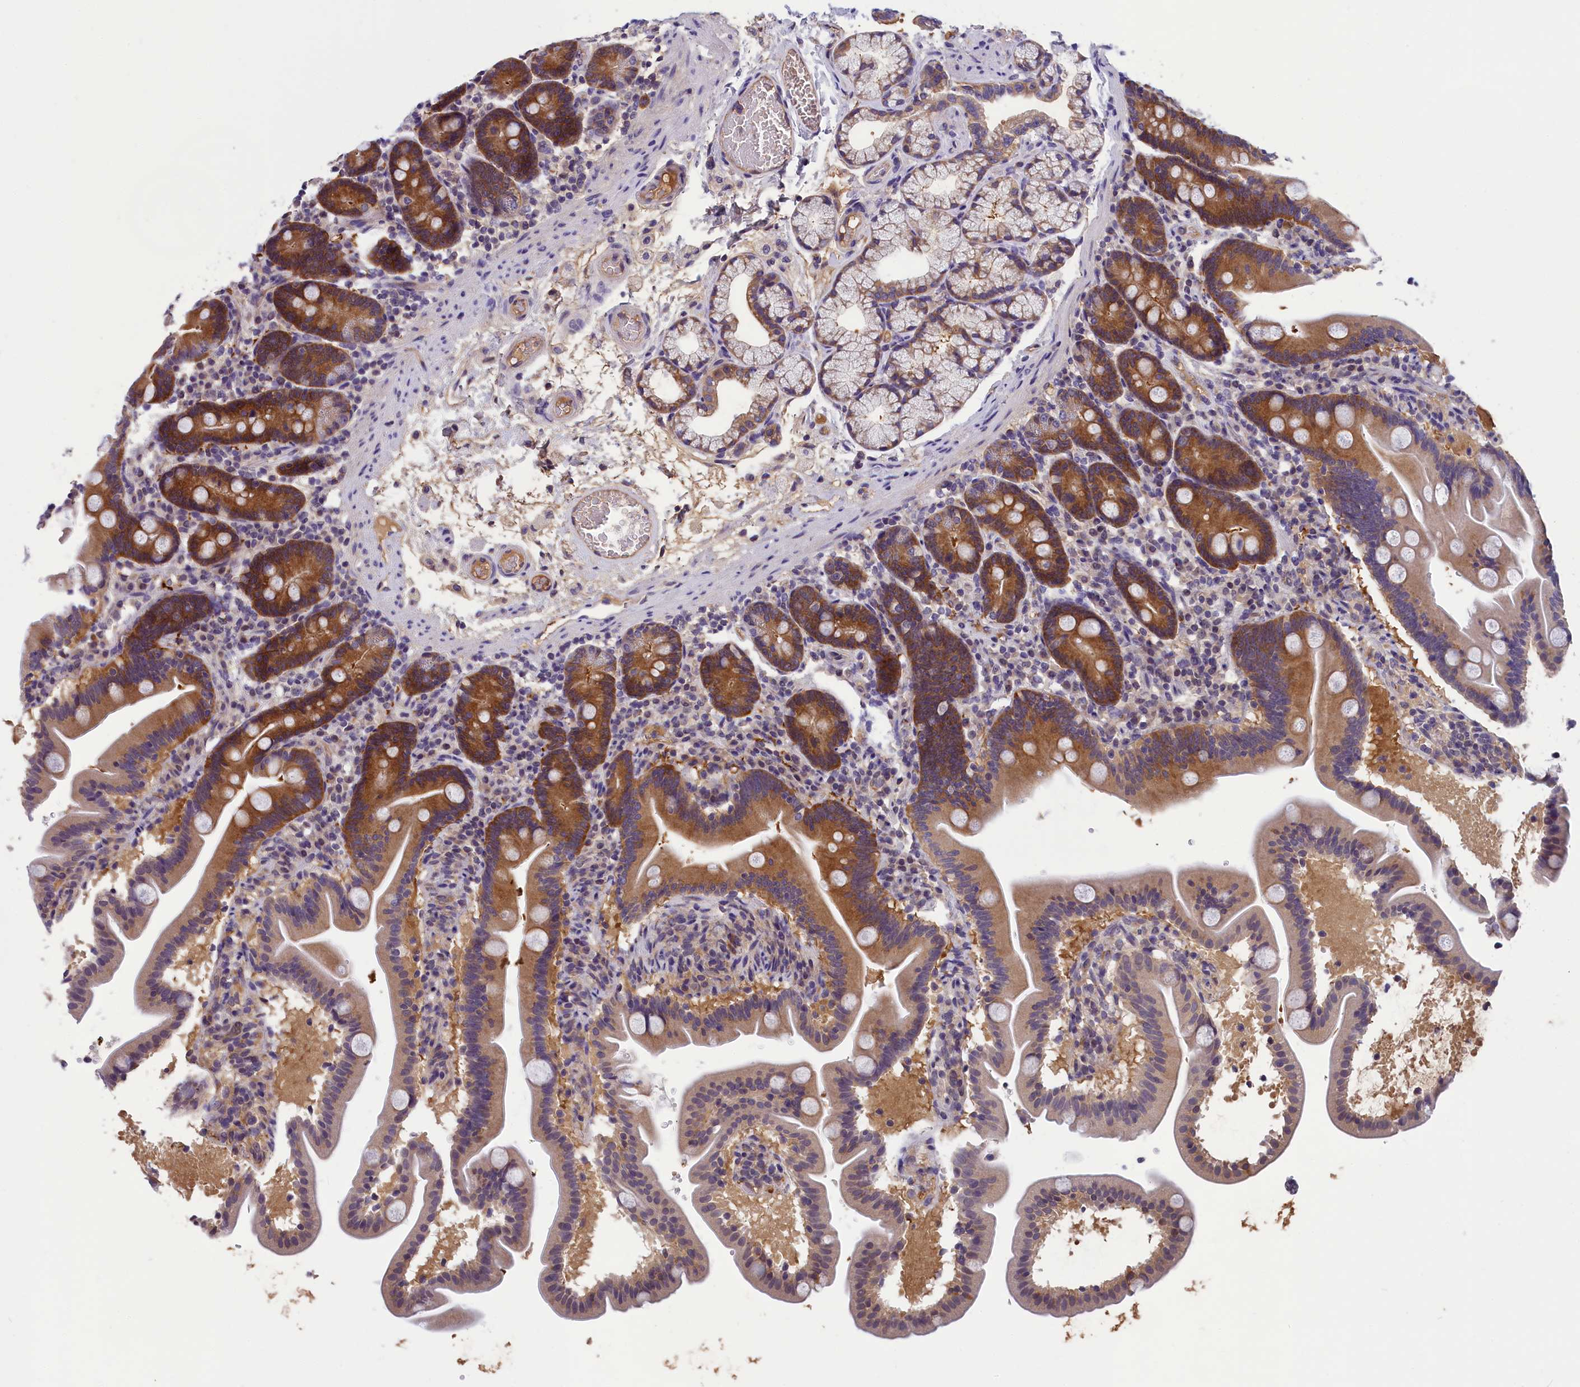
{"staining": {"intensity": "moderate", "quantity": ">75%", "location": "cytoplasmic/membranous"}, "tissue": "duodenum", "cell_type": "Glandular cells", "image_type": "normal", "snomed": [{"axis": "morphology", "description": "Normal tissue, NOS"}, {"axis": "topography", "description": "Duodenum"}], "caption": "The micrograph shows immunohistochemical staining of normal duodenum. There is moderate cytoplasmic/membranous expression is seen in about >75% of glandular cells.", "gene": "ABCC8", "patient": {"sex": "male", "age": 54}}